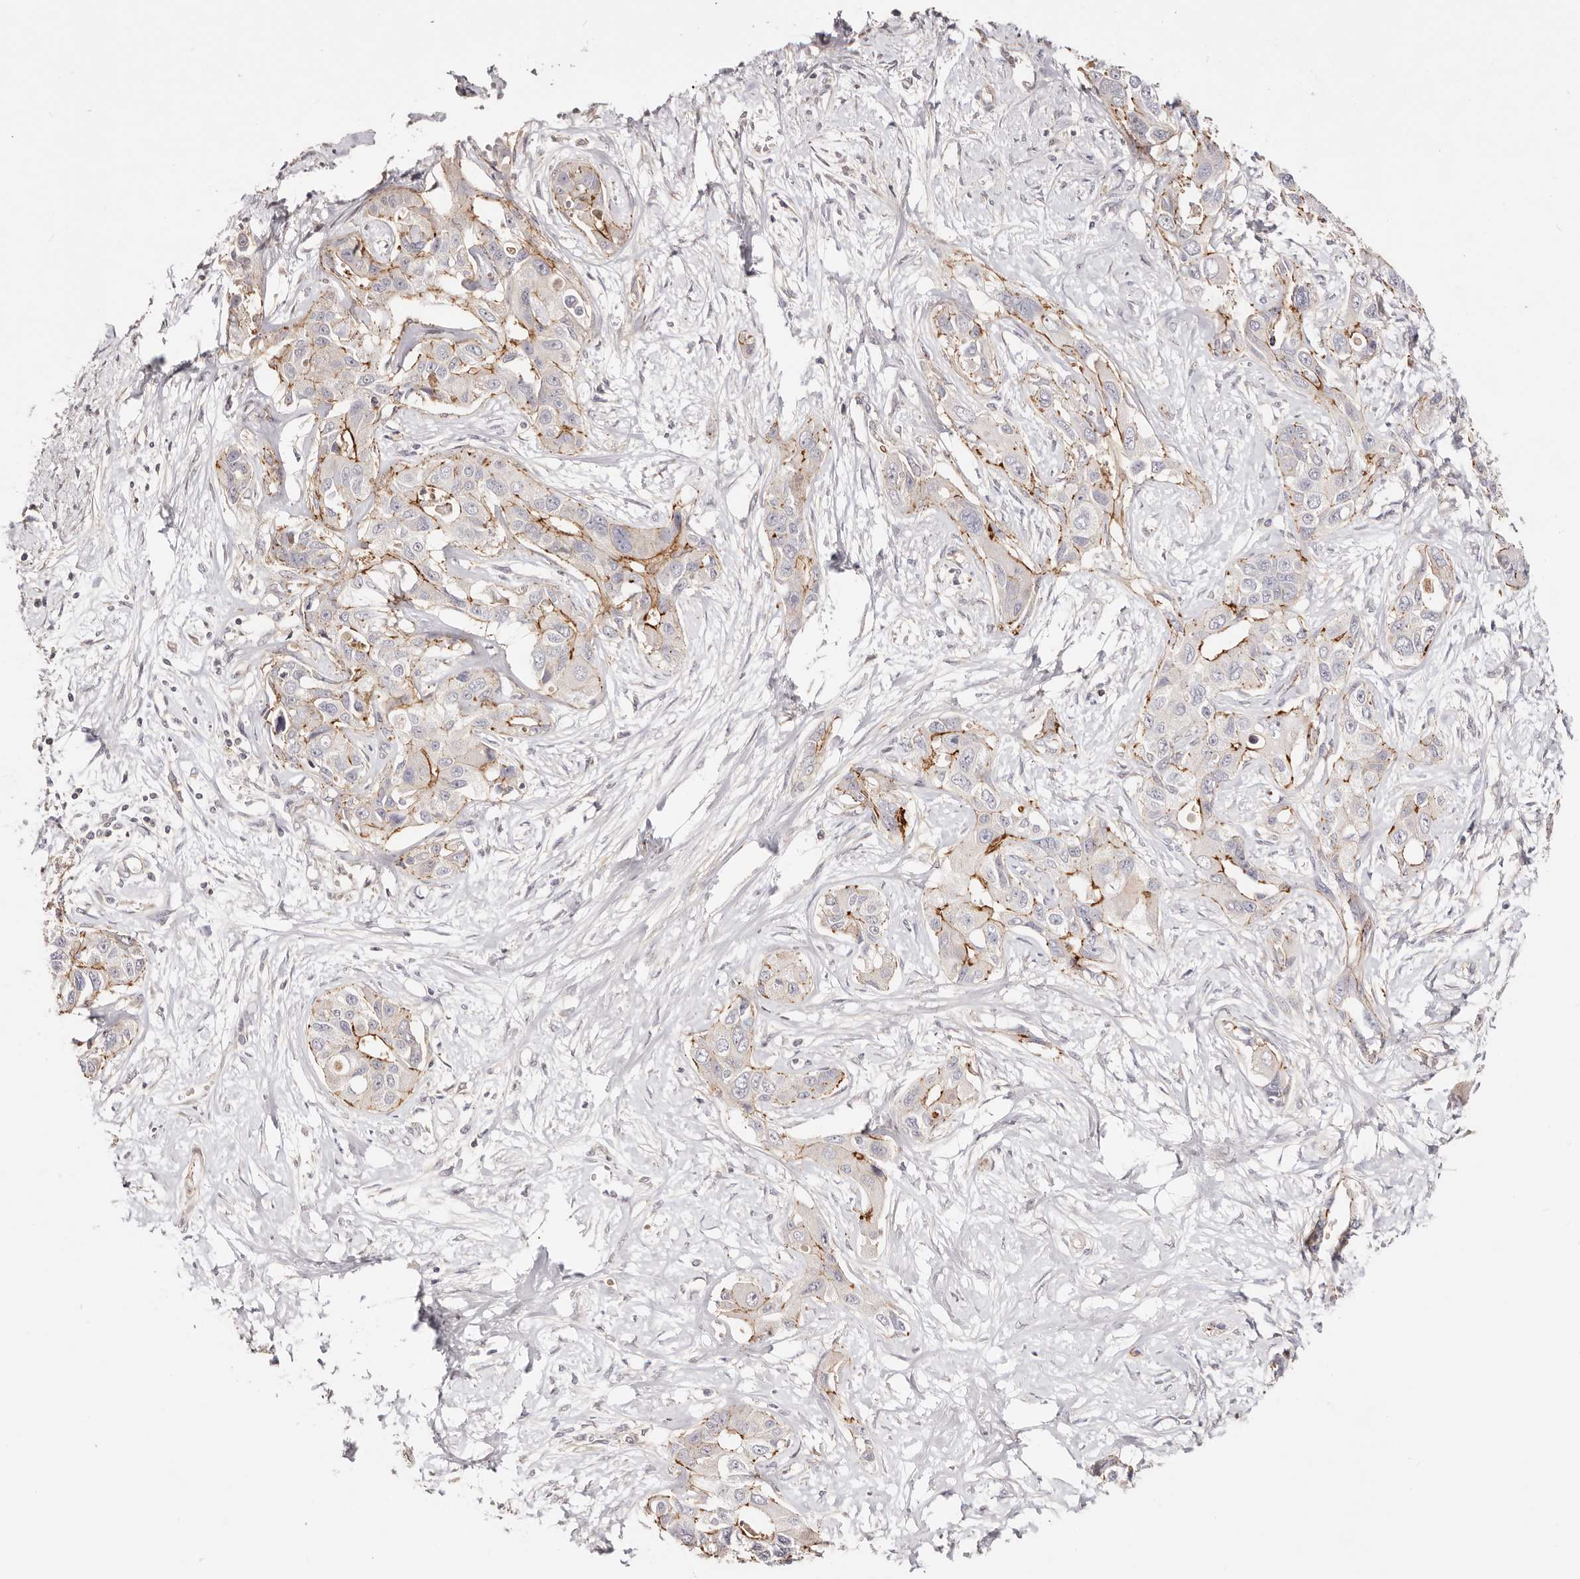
{"staining": {"intensity": "moderate", "quantity": "25%-75%", "location": "cytoplasmic/membranous"}, "tissue": "liver cancer", "cell_type": "Tumor cells", "image_type": "cancer", "snomed": [{"axis": "morphology", "description": "Cholangiocarcinoma"}, {"axis": "topography", "description": "Liver"}], "caption": "Protein analysis of liver cancer tissue shows moderate cytoplasmic/membranous positivity in about 25%-75% of tumor cells.", "gene": "SLC35B2", "patient": {"sex": "male", "age": 59}}